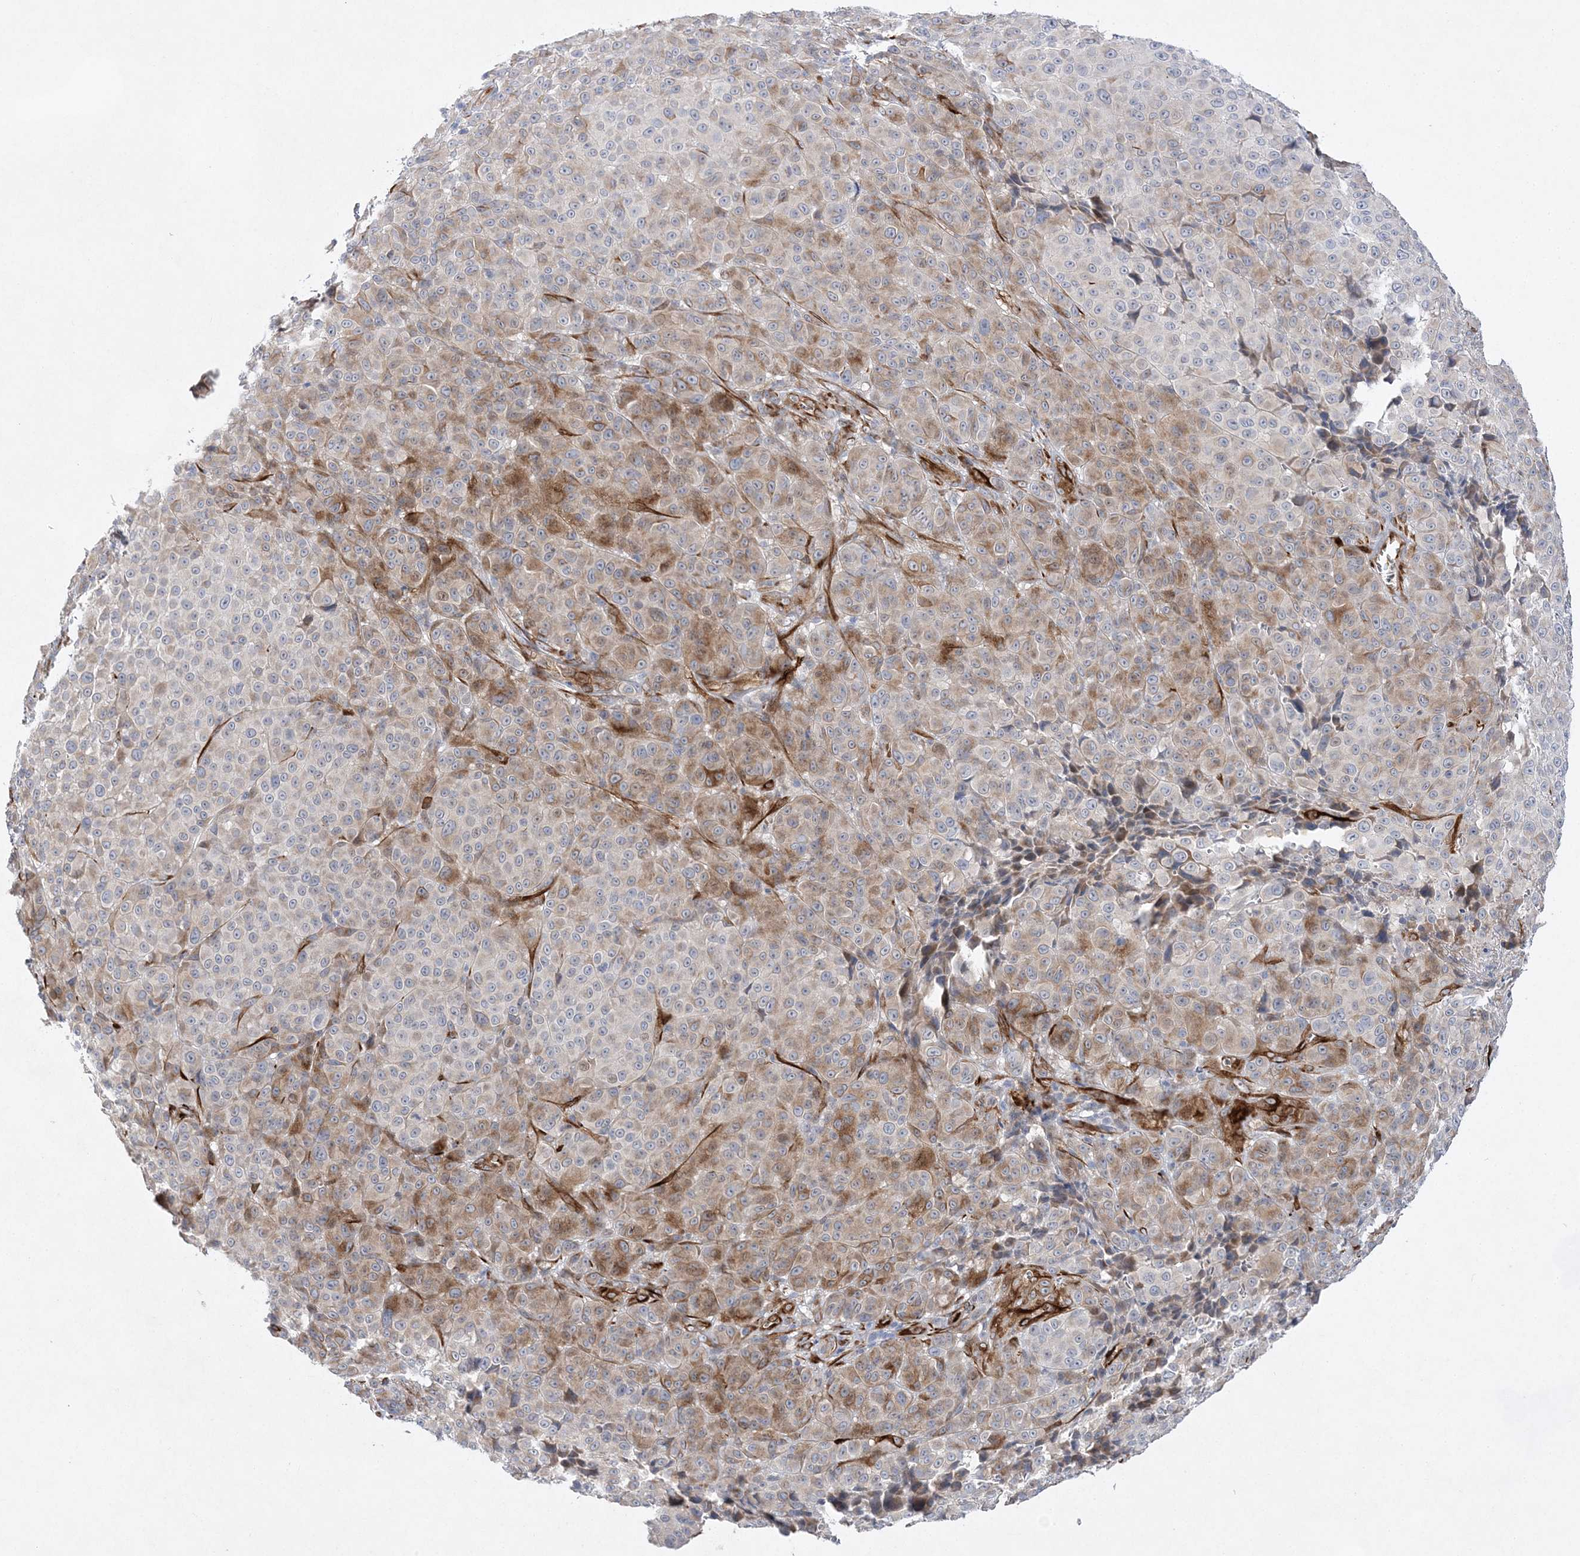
{"staining": {"intensity": "moderate", "quantity": "<25%", "location": "cytoplasmic/membranous"}, "tissue": "melanoma", "cell_type": "Tumor cells", "image_type": "cancer", "snomed": [{"axis": "morphology", "description": "Malignant melanoma, NOS"}, {"axis": "topography", "description": "Skin"}], "caption": "Immunohistochemical staining of human malignant melanoma displays low levels of moderate cytoplasmic/membranous expression in approximately <25% of tumor cells.", "gene": "TMEM132B", "patient": {"sex": "male", "age": 73}}